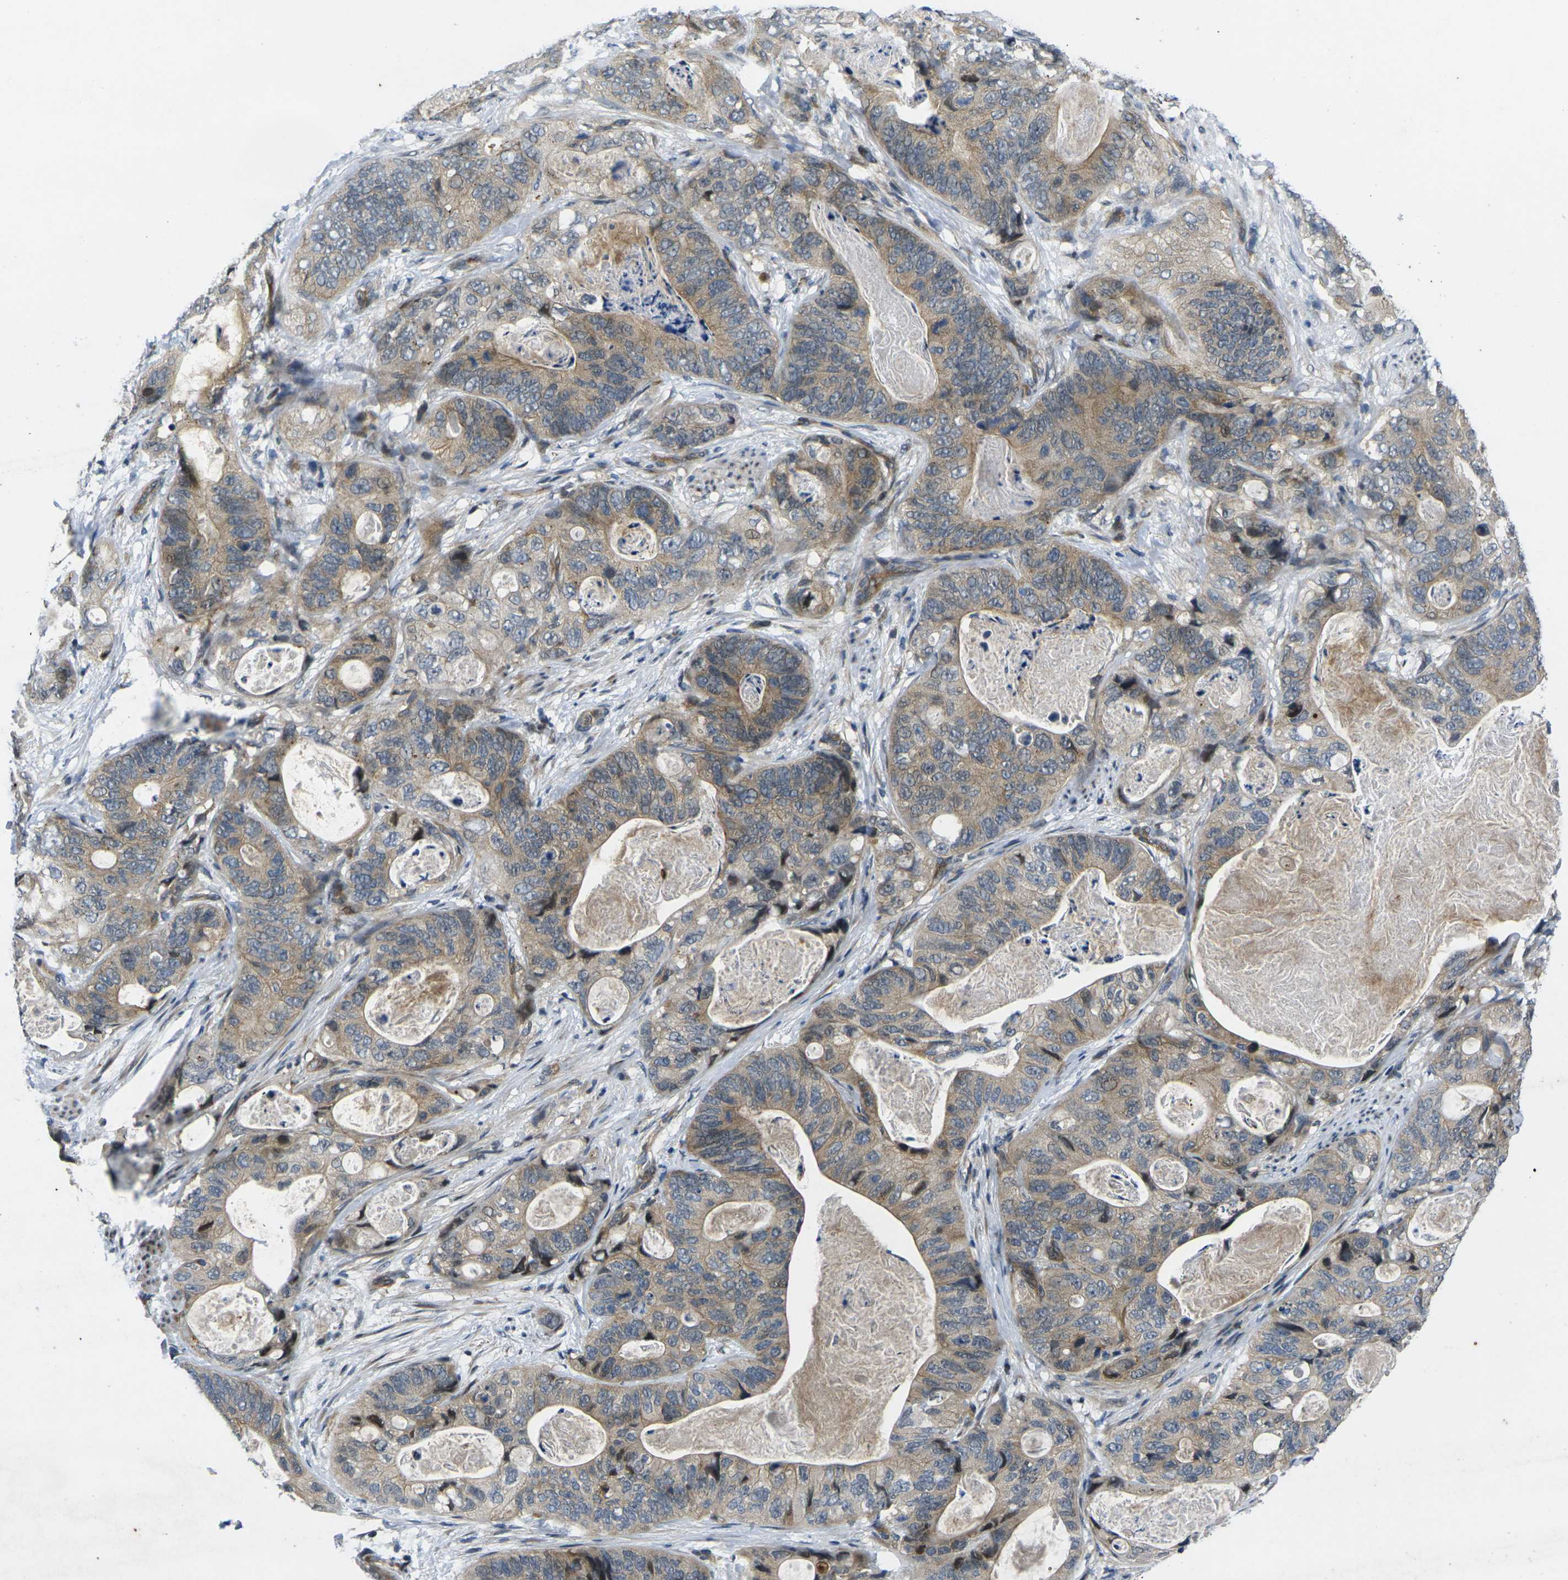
{"staining": {"intensity": "moderate", "quantity": ">75%", "location": "cytoplasmic/membranous"}, "tissue": "stomach cancer", "cell_type": "Tumor cells", "image_type": "cancer", "snomed": [{"axis": "morphology", "description": "Adenocarcinoma, NOS"}, {"axis": "topography", "description": "Stomach"}], "caption": "About >75% of tumor cells in stomach cancer demonstrate moderate cytoplasmic/membranous protein positivity as visualized by brown immunohistochemical staining.", "gene": "ROBO2", "patient": {"sex": "female", "age": 89}}